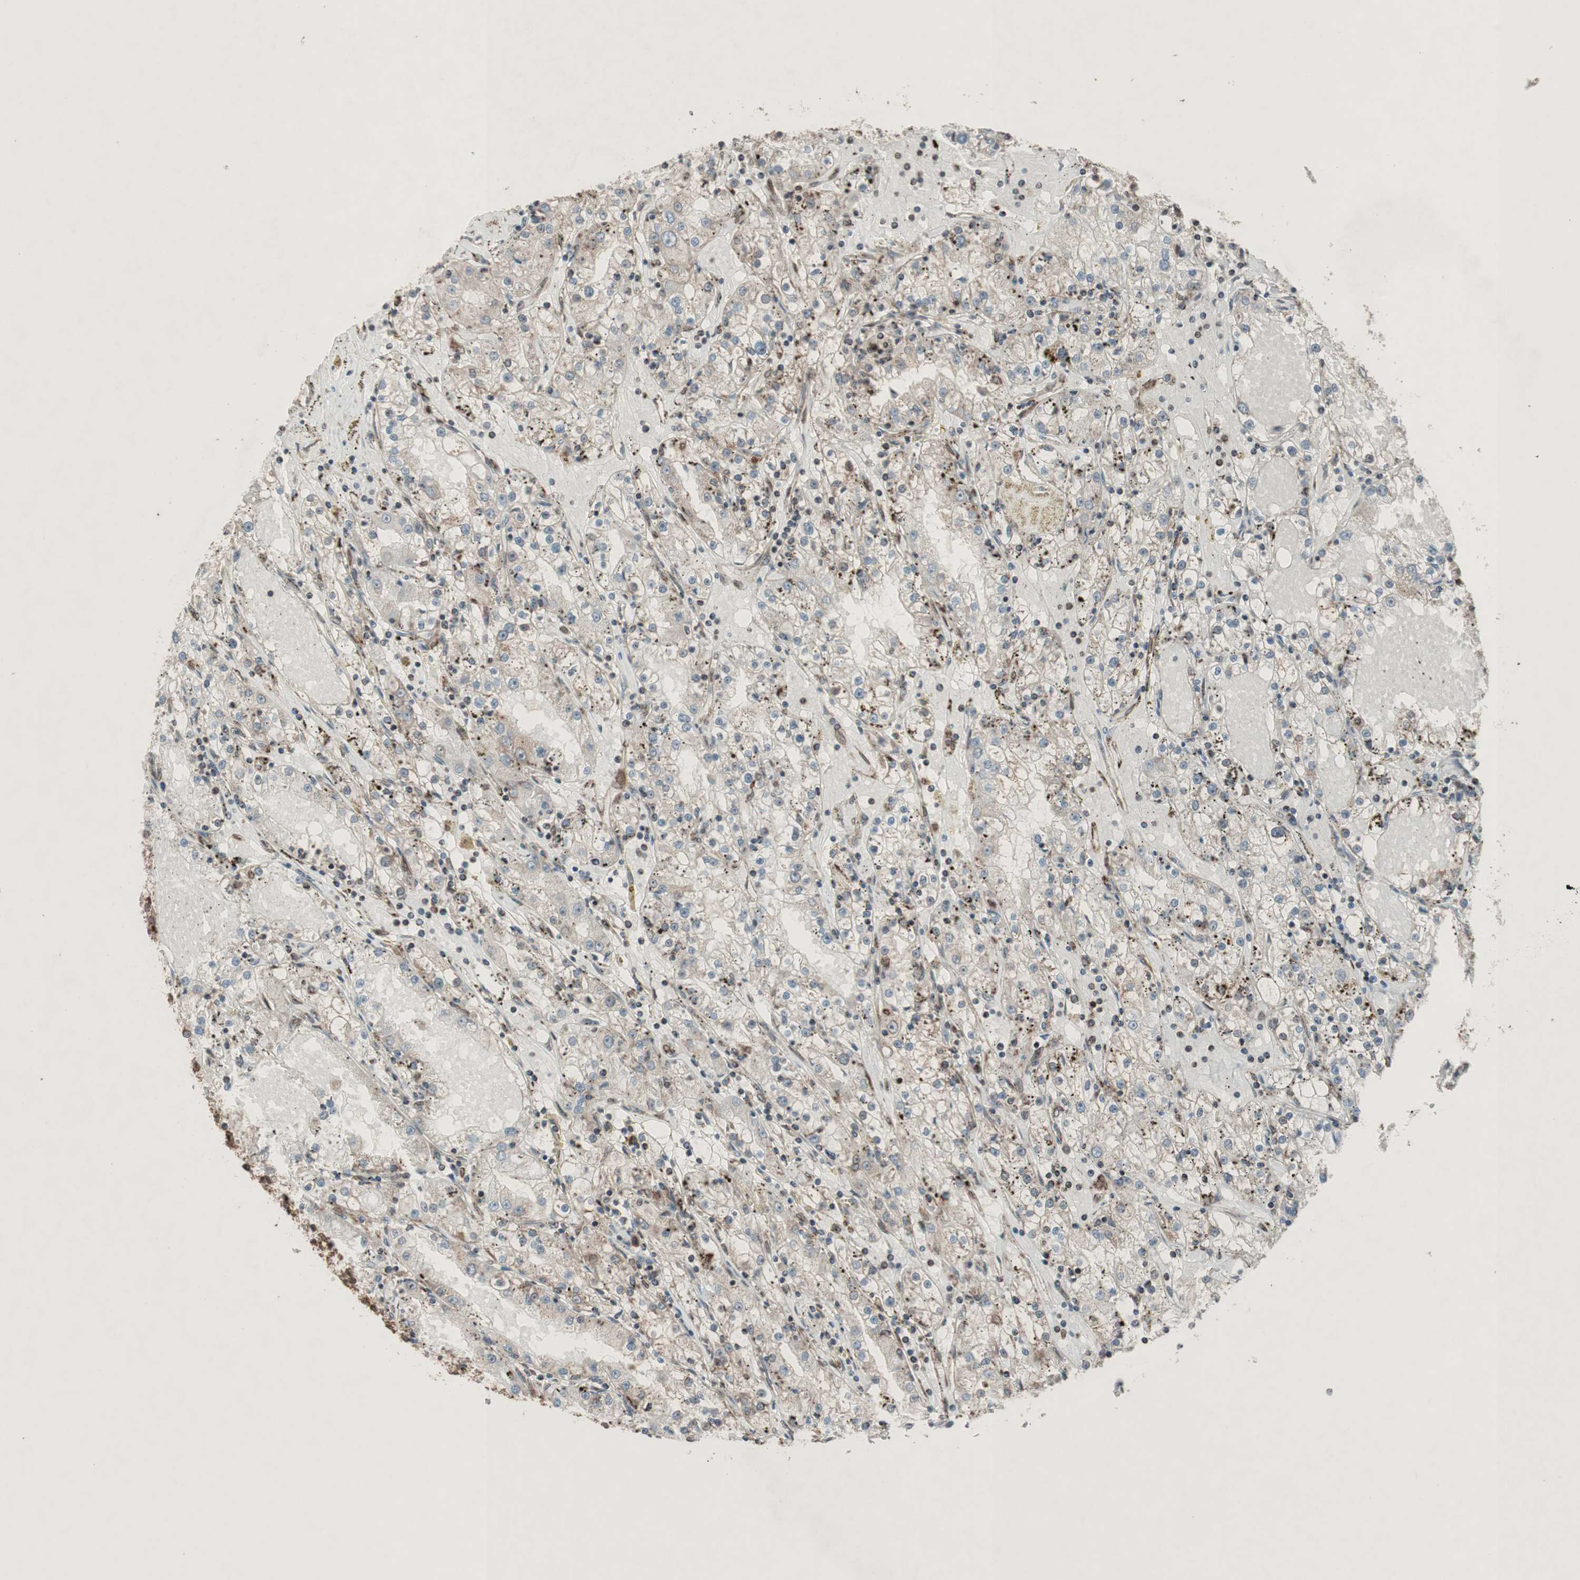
{"staining": {"intensity": "weak", "quantity": "25%-75%", "location": "cytoplasmic/membranous"}, "tissue": "renal cancer", "cell_type": "Tumor cells", "image_type": "cancer", "snomed": [{"axis": "morphology", "description": "Adenocarcinoma, NOS"}, {"axis": "topography", "description": "Kidney"}], "caption": "The micrograph demonstrates a brown stain indicating the presence of a protein in the cytoplasmic/membranous of tumor cells in adenocarcinoma (renal).", "gene": "NUP62", "patient": {"sex": "male", "age": 56}}